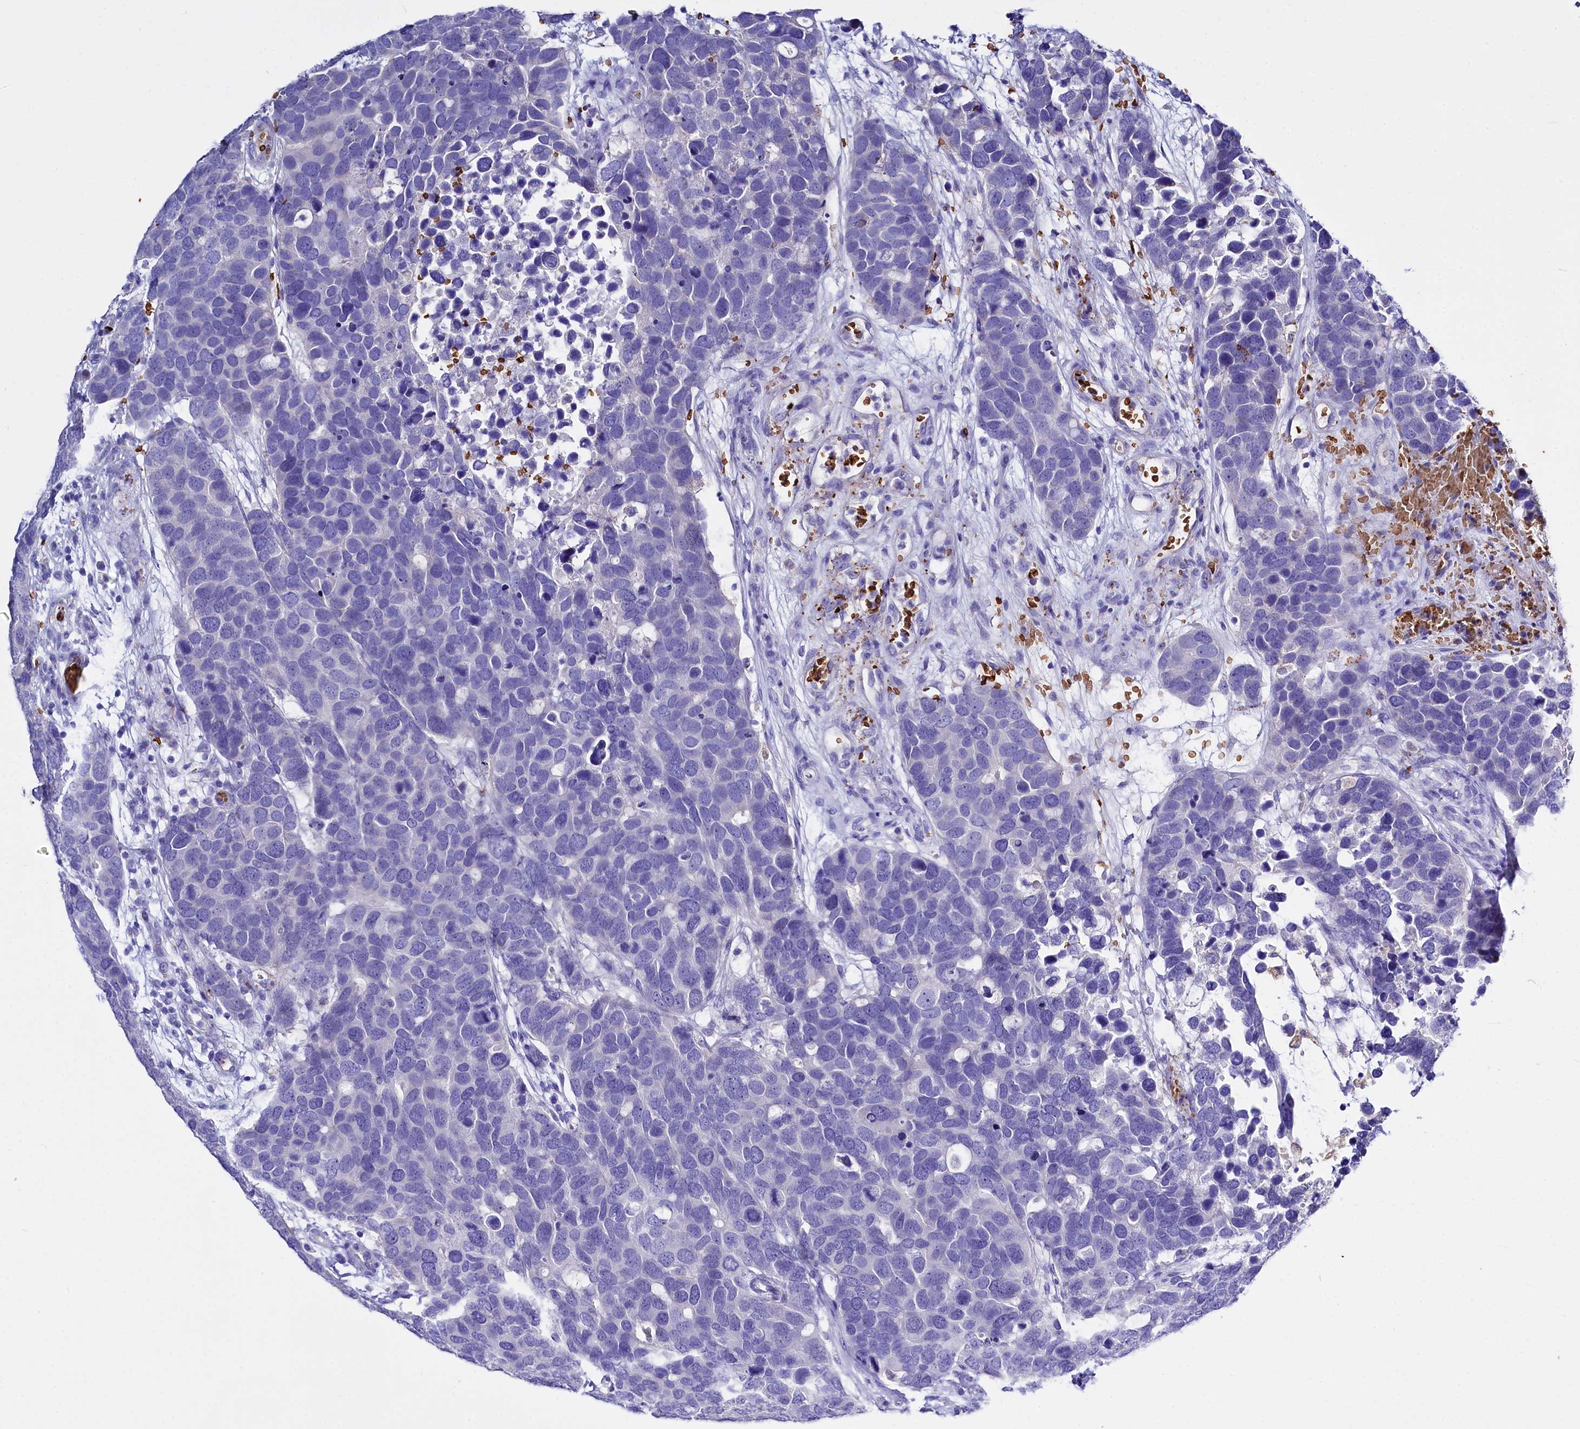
{"staining": {"intensity": "negative", "quantity": "none", "location": "none"}, "tissue": "breast cancer", "cell_type": "Tumor cells", "image_type": "cancer", "snomed": [{"axis": "morphology", "description": "Duct carcinoma"}, {"axis": "topography", "description": "Breast"}], "caption": "Immunohistochemistry image of intraductal carcinoma (breast) stained for a protein (brown), which exhibits no staining in tumor cells.", "gene": "RPUSD3", "patient": {"sex": "female", "age": 83}}